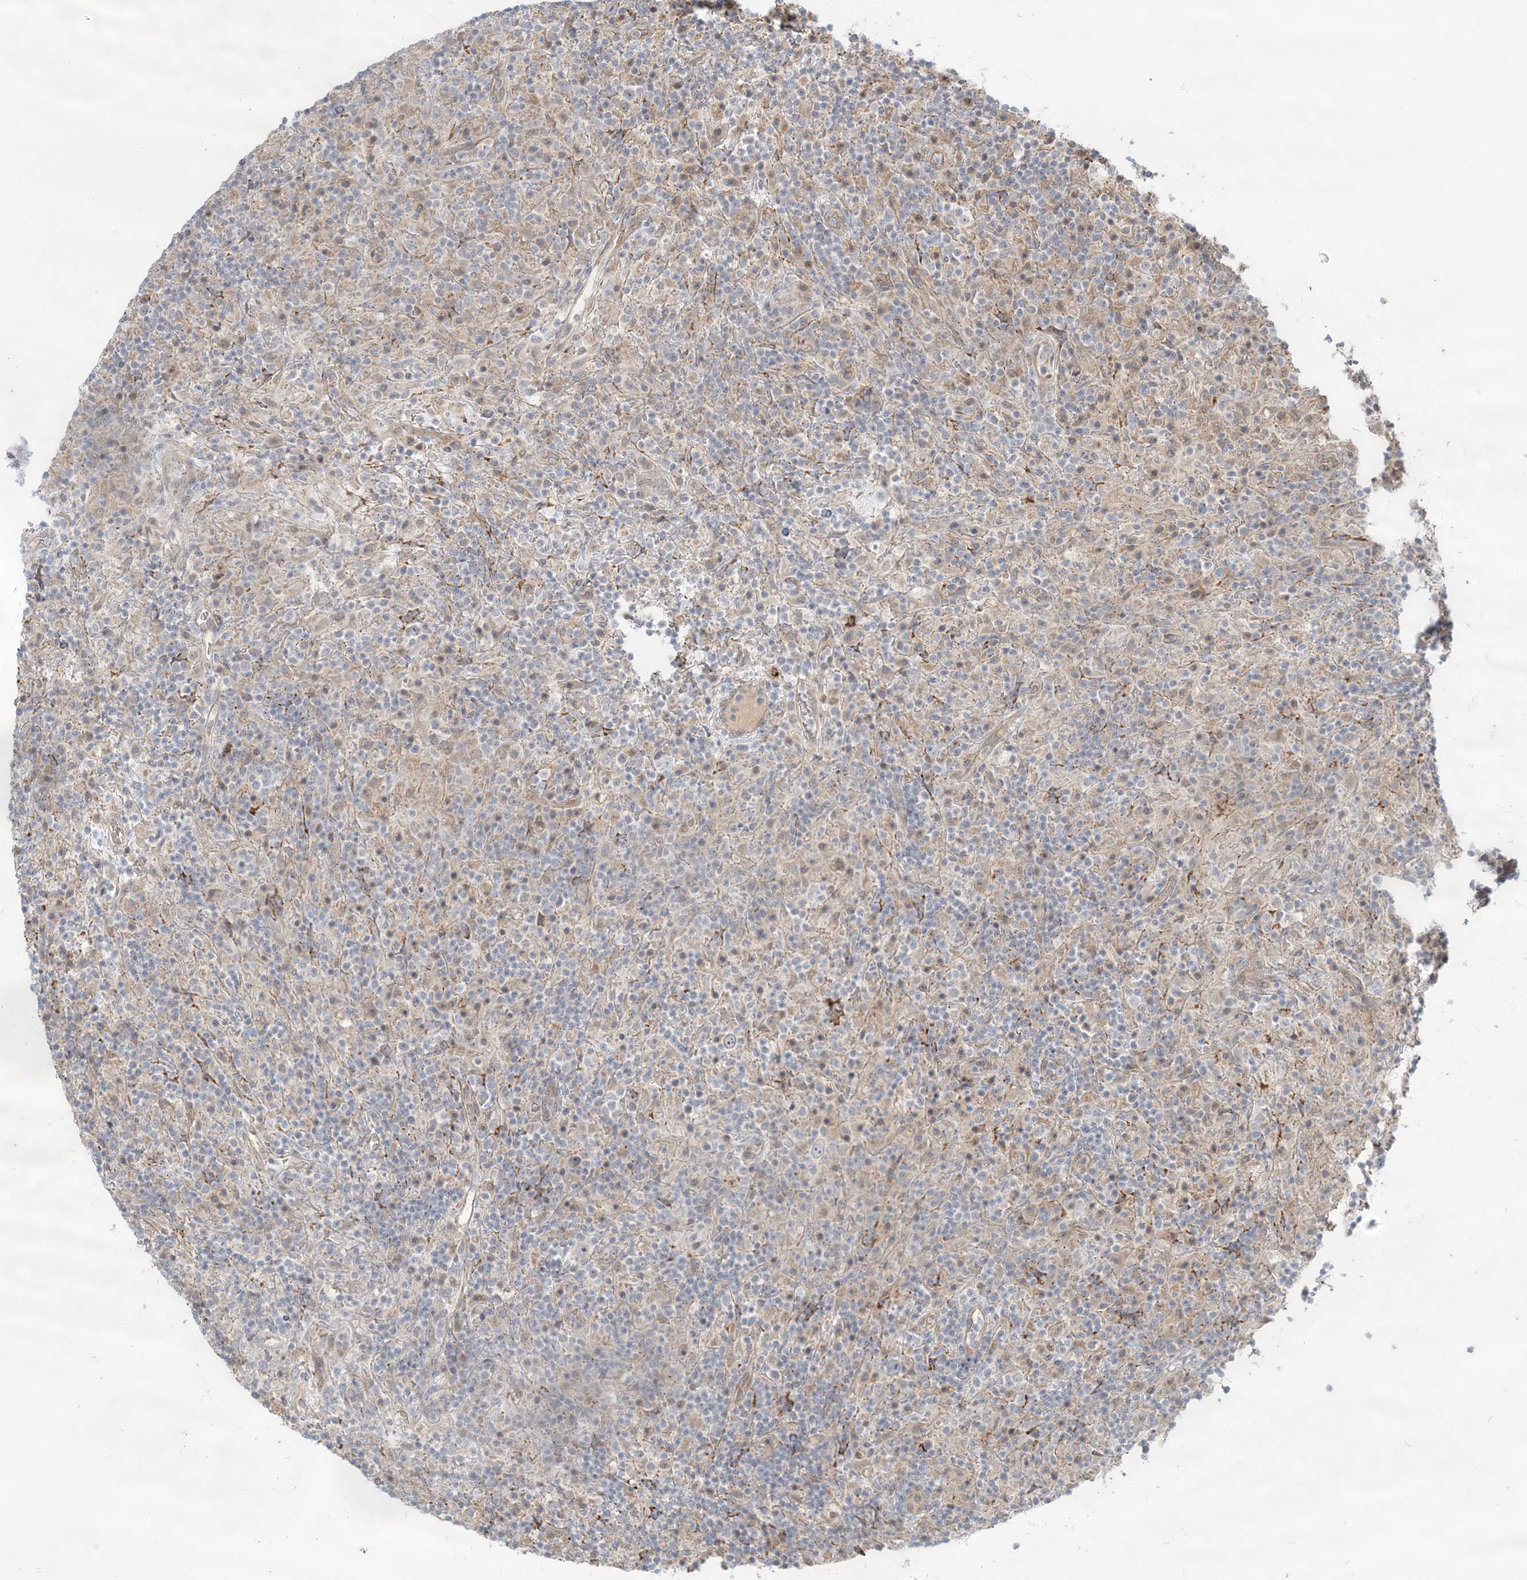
{"staining": {"intensity": "negative", "quantity": "none", "location": "none"}, "tissue": "lymphoma", "cell_type": "Tumor cells", "image_type": "cancer", "snomed": [{"axis": "morphology", "description": "Hodgkin's disease, NOS"}, {"axis": "topography", "description": "Lymph node"}], "caption": "An immunohistochemistry photomicrograph of Hodgkin's disease is shown. There is no staining in tumor cells of Hodgkin's disease.", "gene": "SH3PXD2A", "patient": {"sex": "male", "age": 70}}